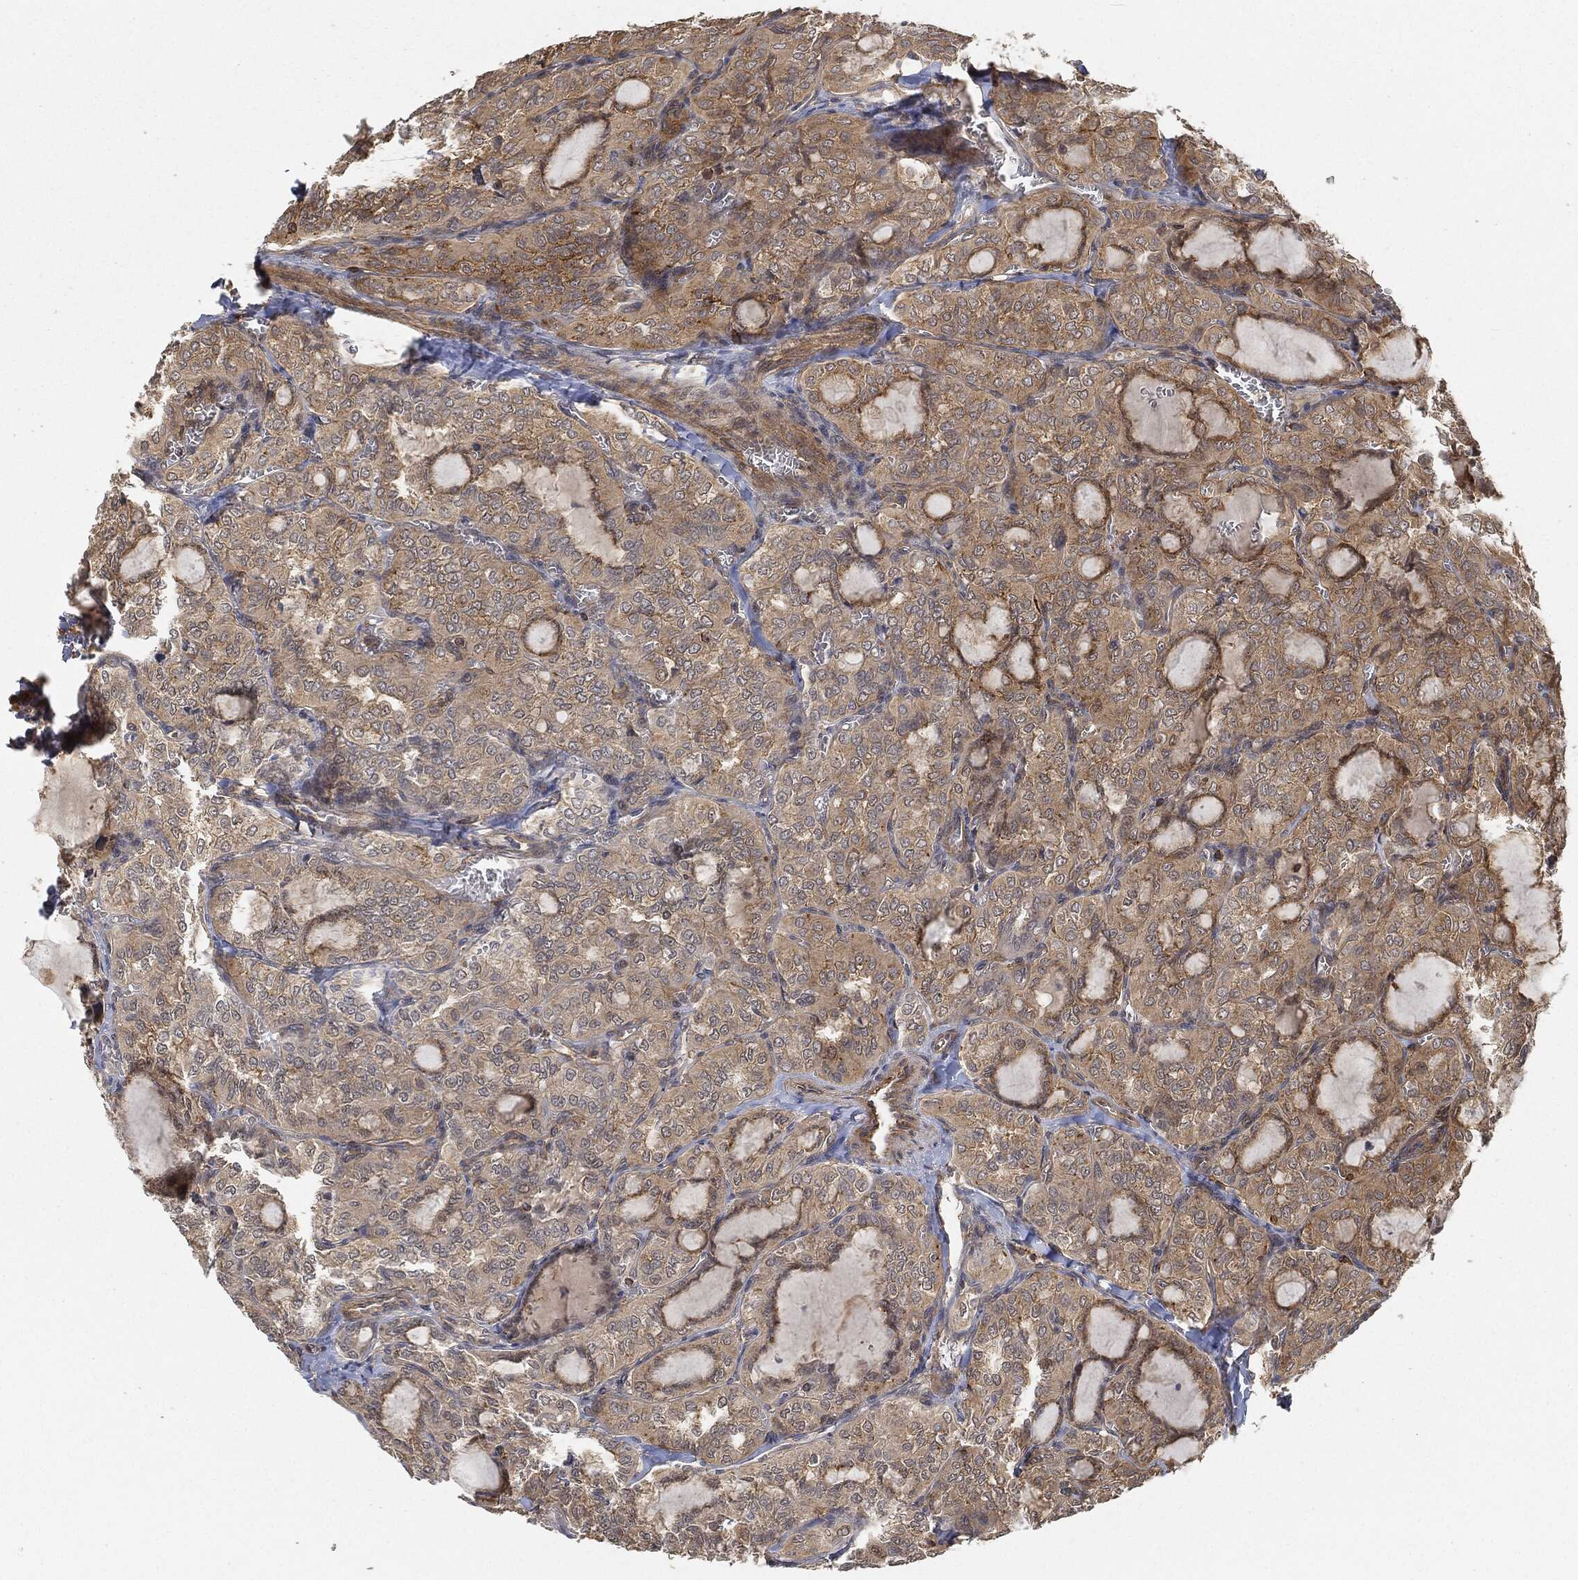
{"staining": {"intensity": "moderate", "quantity": "<25%", "location": "cytoplasmic/membranous"}, "tissue": "thyroid cancer", "cell_type": "Tumor cells", "image_type": "cancer", "snomed": [{"axis": "morphology", "description": "Papillary adenocarcinoma, NOS"}, {"axis": "topography", "description": "Thyroid gland"}], "caption": "IHC photomicrograph of neoplastic tissue: thyroid papillary adenocarcinoma stained using immunohistochemistry (IHC) demonstrates low levels of moderate protein expression localized specifically in the cytoplasmic/membranous of tumor cells, appearing as a cytoplasmic/membranous brown color.", "gene": "TPT1", "patient": {"sex": "female", "age": 41}}